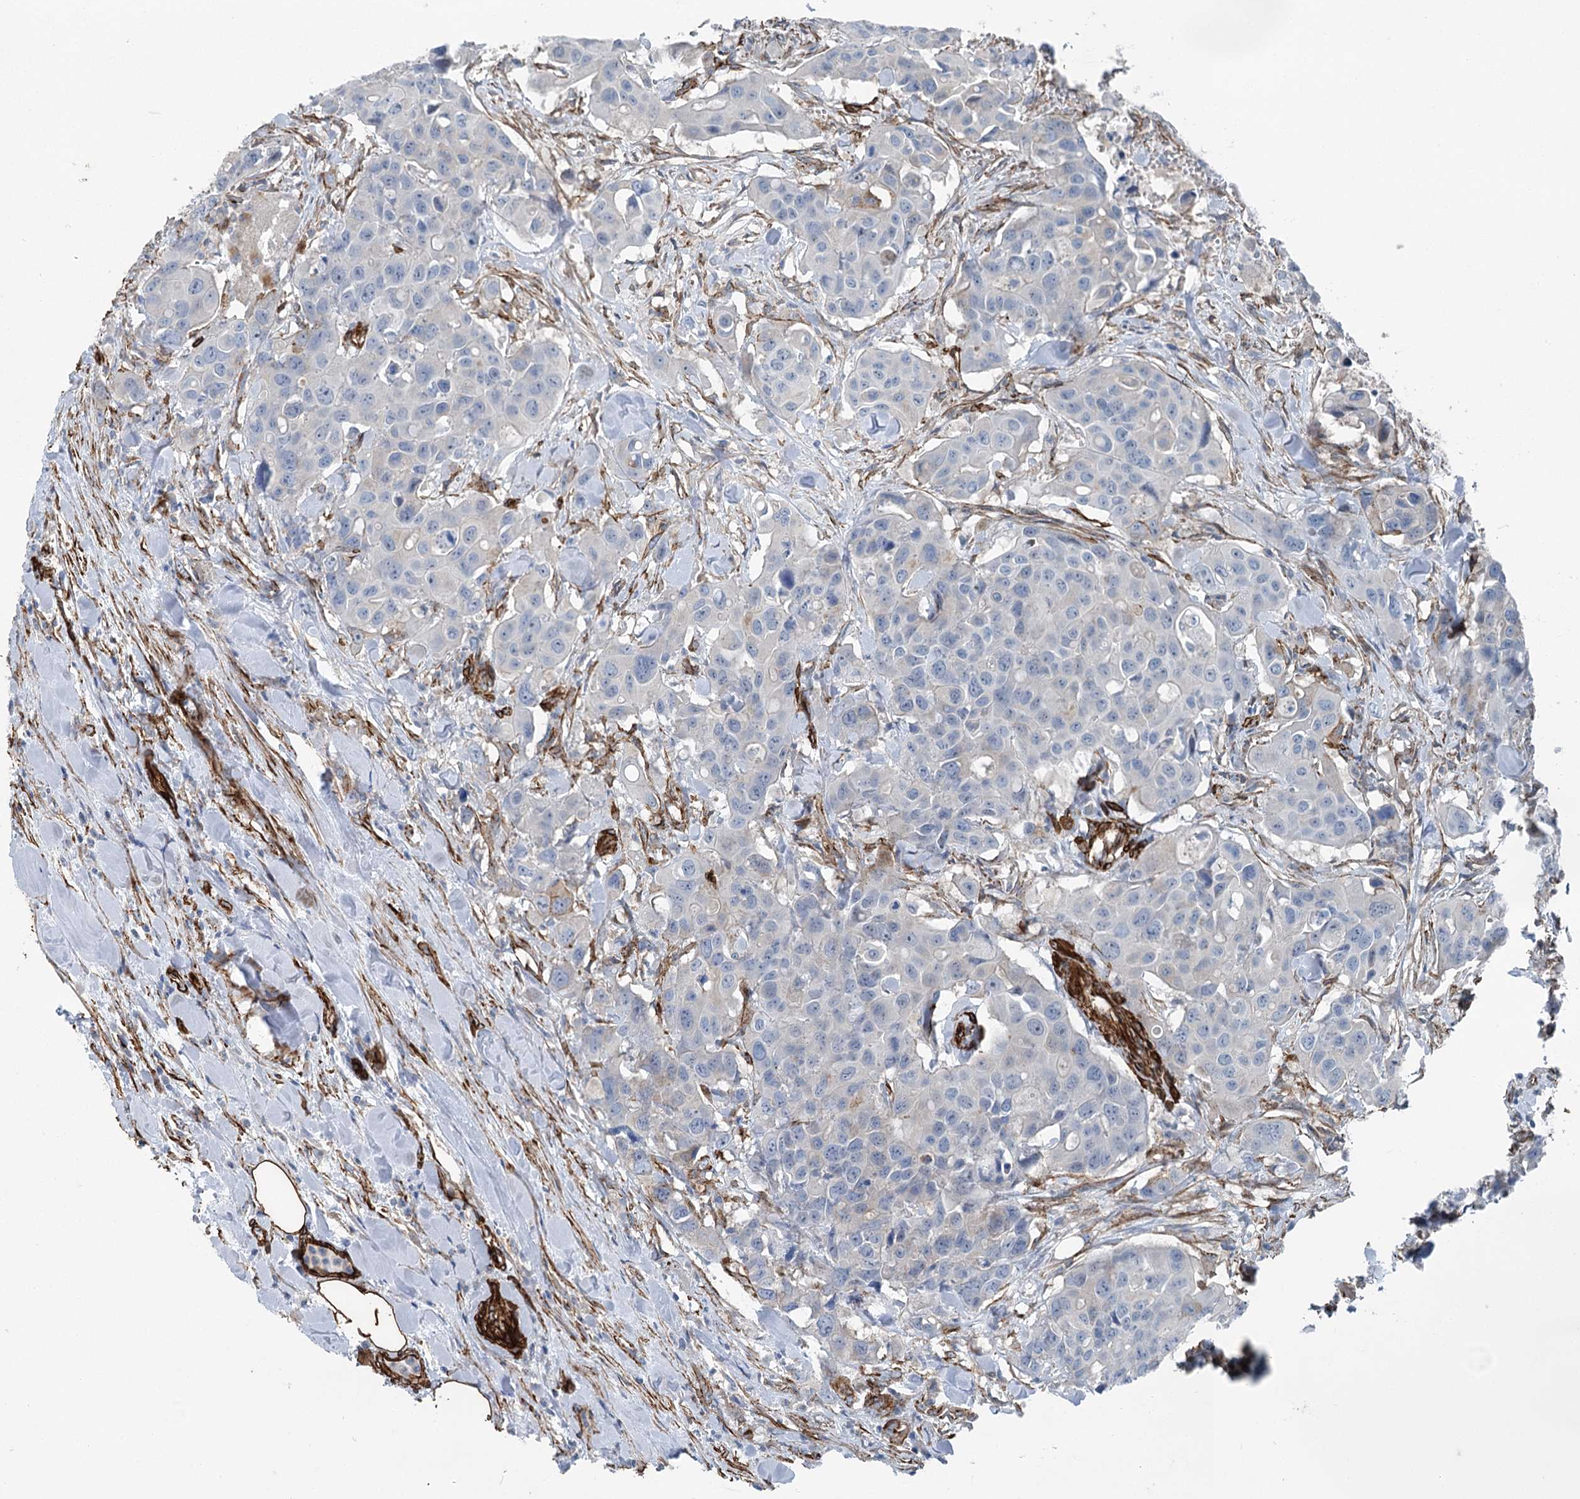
{"staining": {"intensity": "negative", "quantity": "none", "location": "none"}, "tissue": "colorectal cancer", "cell_type": "Tumor cells", "image_type": "cancer", "snomed": [{"axis": "morphology", "description": "Adenocarcinoma, NOS"}, {"axis": "topography", "description": "Colon"}], "caption": "The image shows no significant staining in tumor cells of colorectal cancer (adenocarcinoma).", "gene": "IQSEC1", "patient": {"sex": "male", "age": 77}}